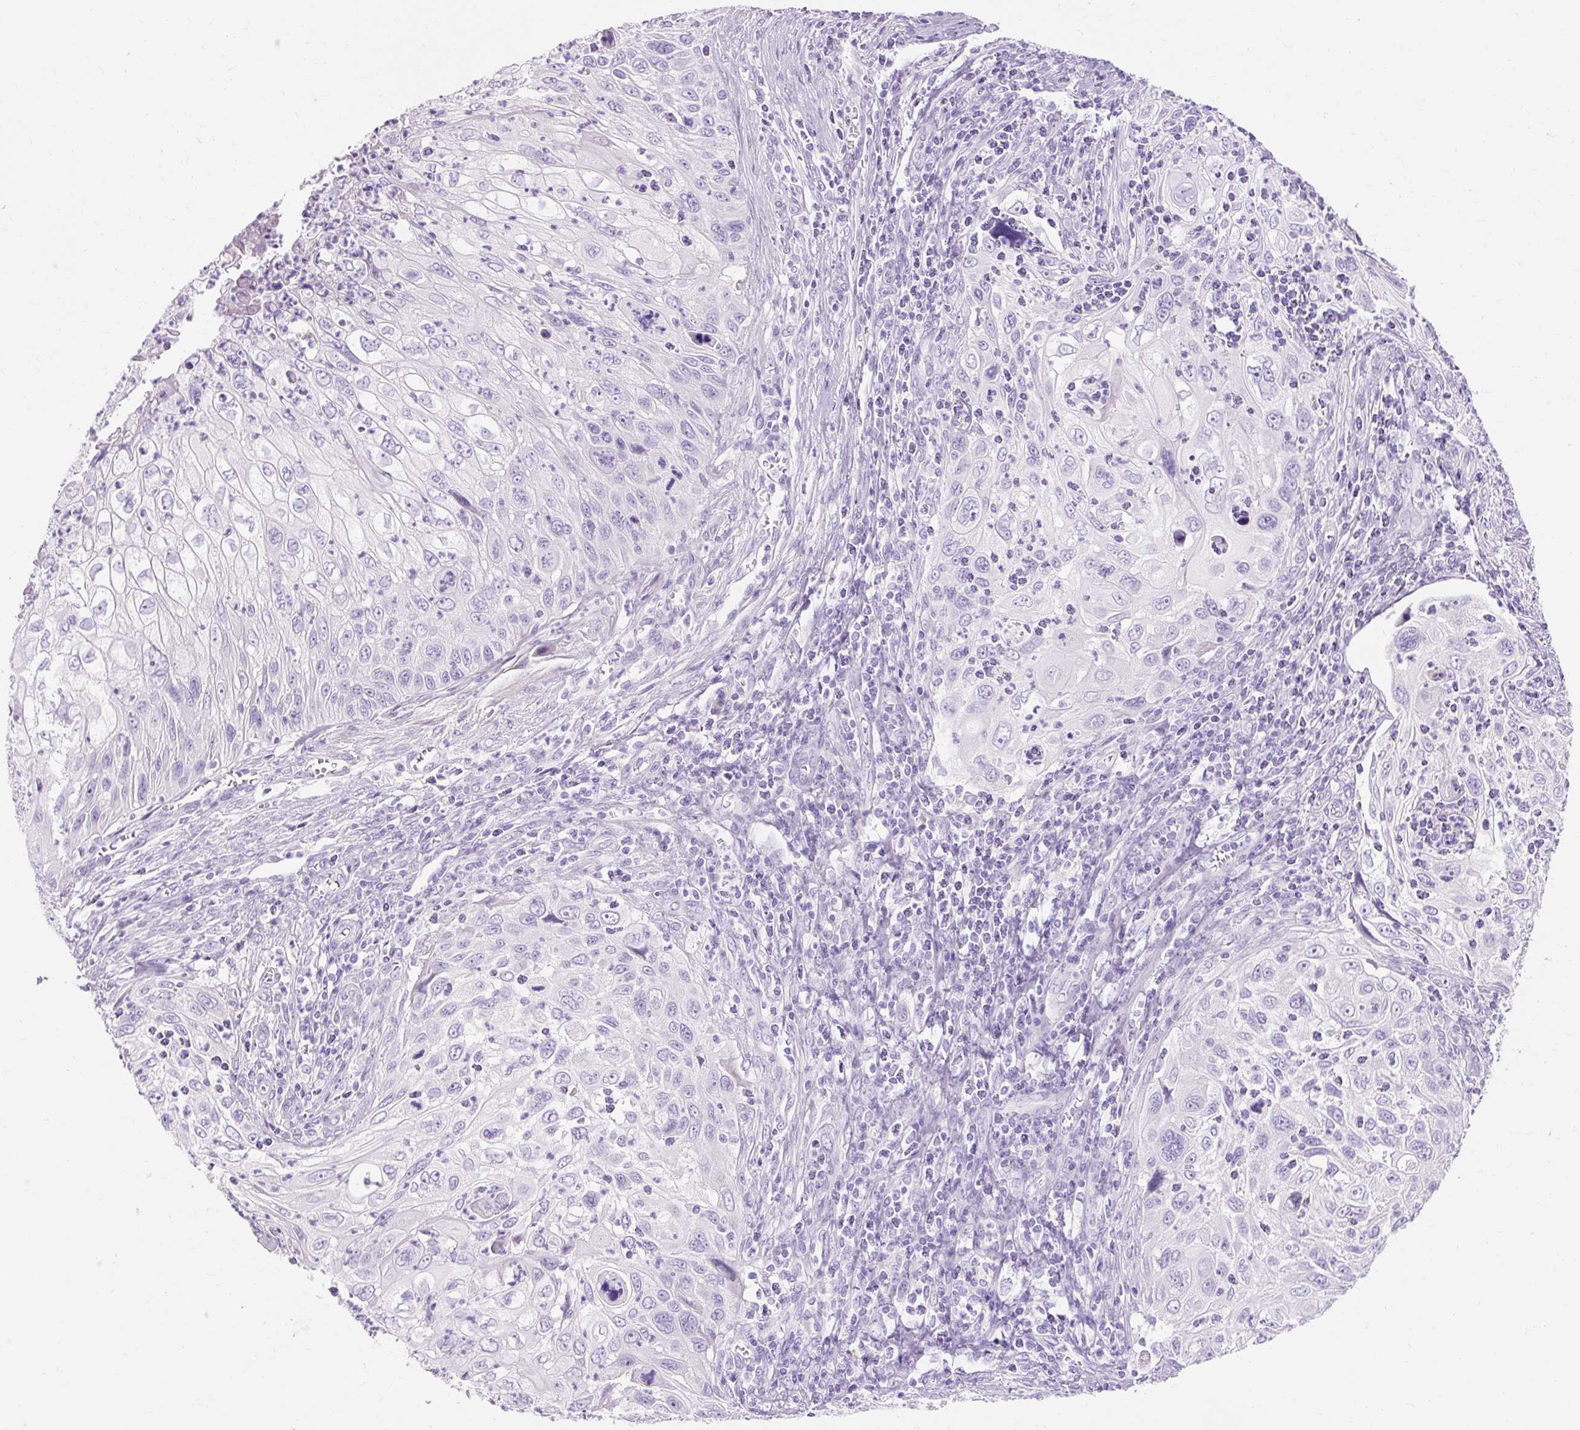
{"staining": {"intensity": "negative", "quantity": "none", "location": "none"}, "tissue": "cervical cancer", "cell_type": "Tumor cells", "image_type": "cancer", "snomed": [{"axis": "morphology", "description": "Squamous cell carcinoma, NOS"}, {"axis": "topography", "description": "Cervix"}], "caption": "The IHC image has no significant expression in tumor cells of cervical cancer tissue.", "gene": "CLDN25", "patient": {"sex": "female", "age": 70}}